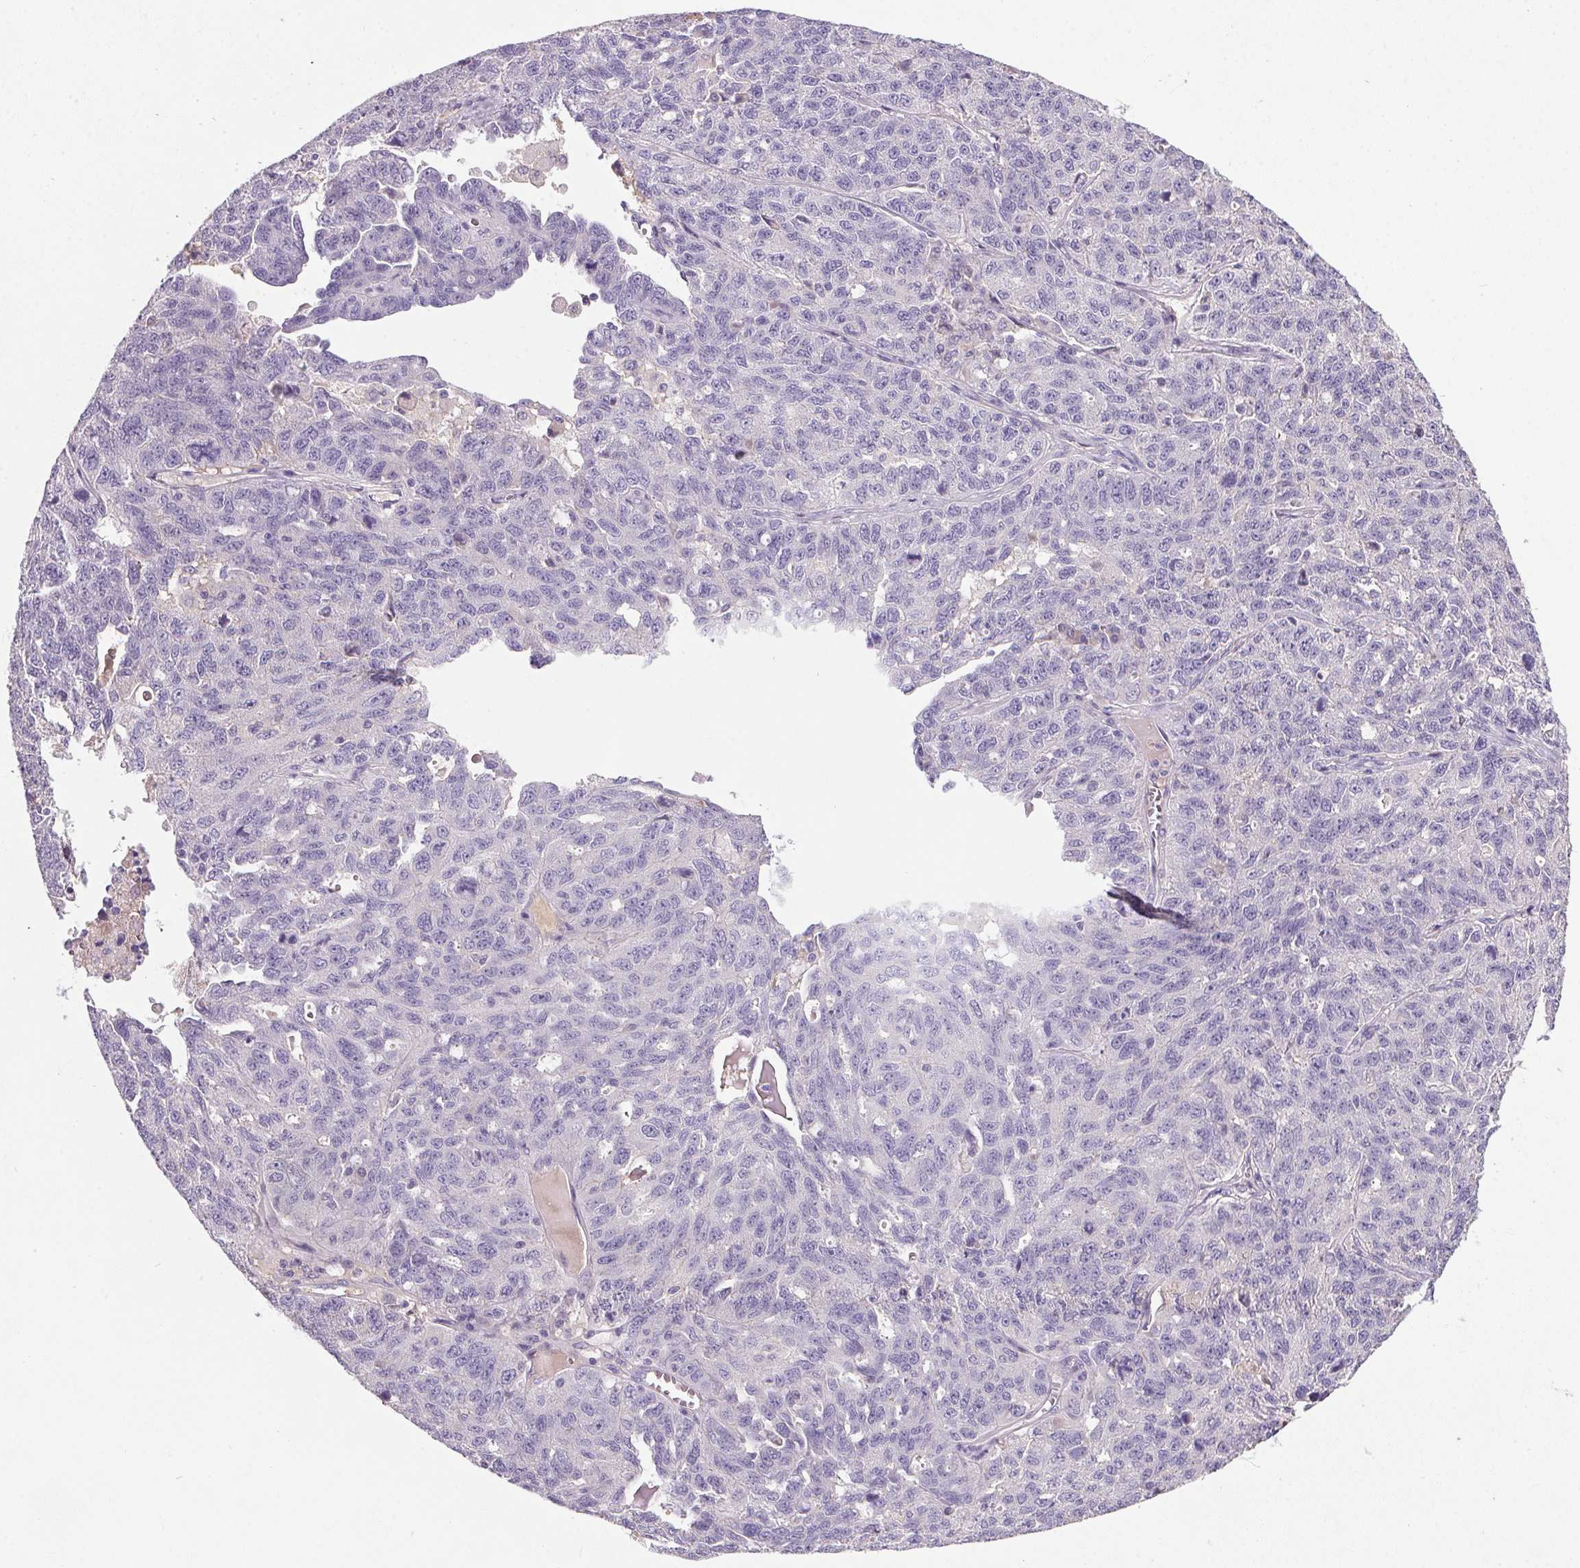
{"staining": {"intensity": "negative", "quantity": "none", "location": "none"}, "tissue": "ovarian cancer", "cell_type": "Tumor cells", "image_type": "cancer", "snomed": [{"axis": "morphology", "description": "Cystadenocarcinoma, serous, NOS"}, {"axis": "topography", "description": "Ovary"}], "caption": "This is a micrograph of IHC staining of serous cystadenocarcinoma (ovarian), which shows no positivity in tumor cells.", "gene": "APOC4", "patient": {"sex": "female", "age": 71}}